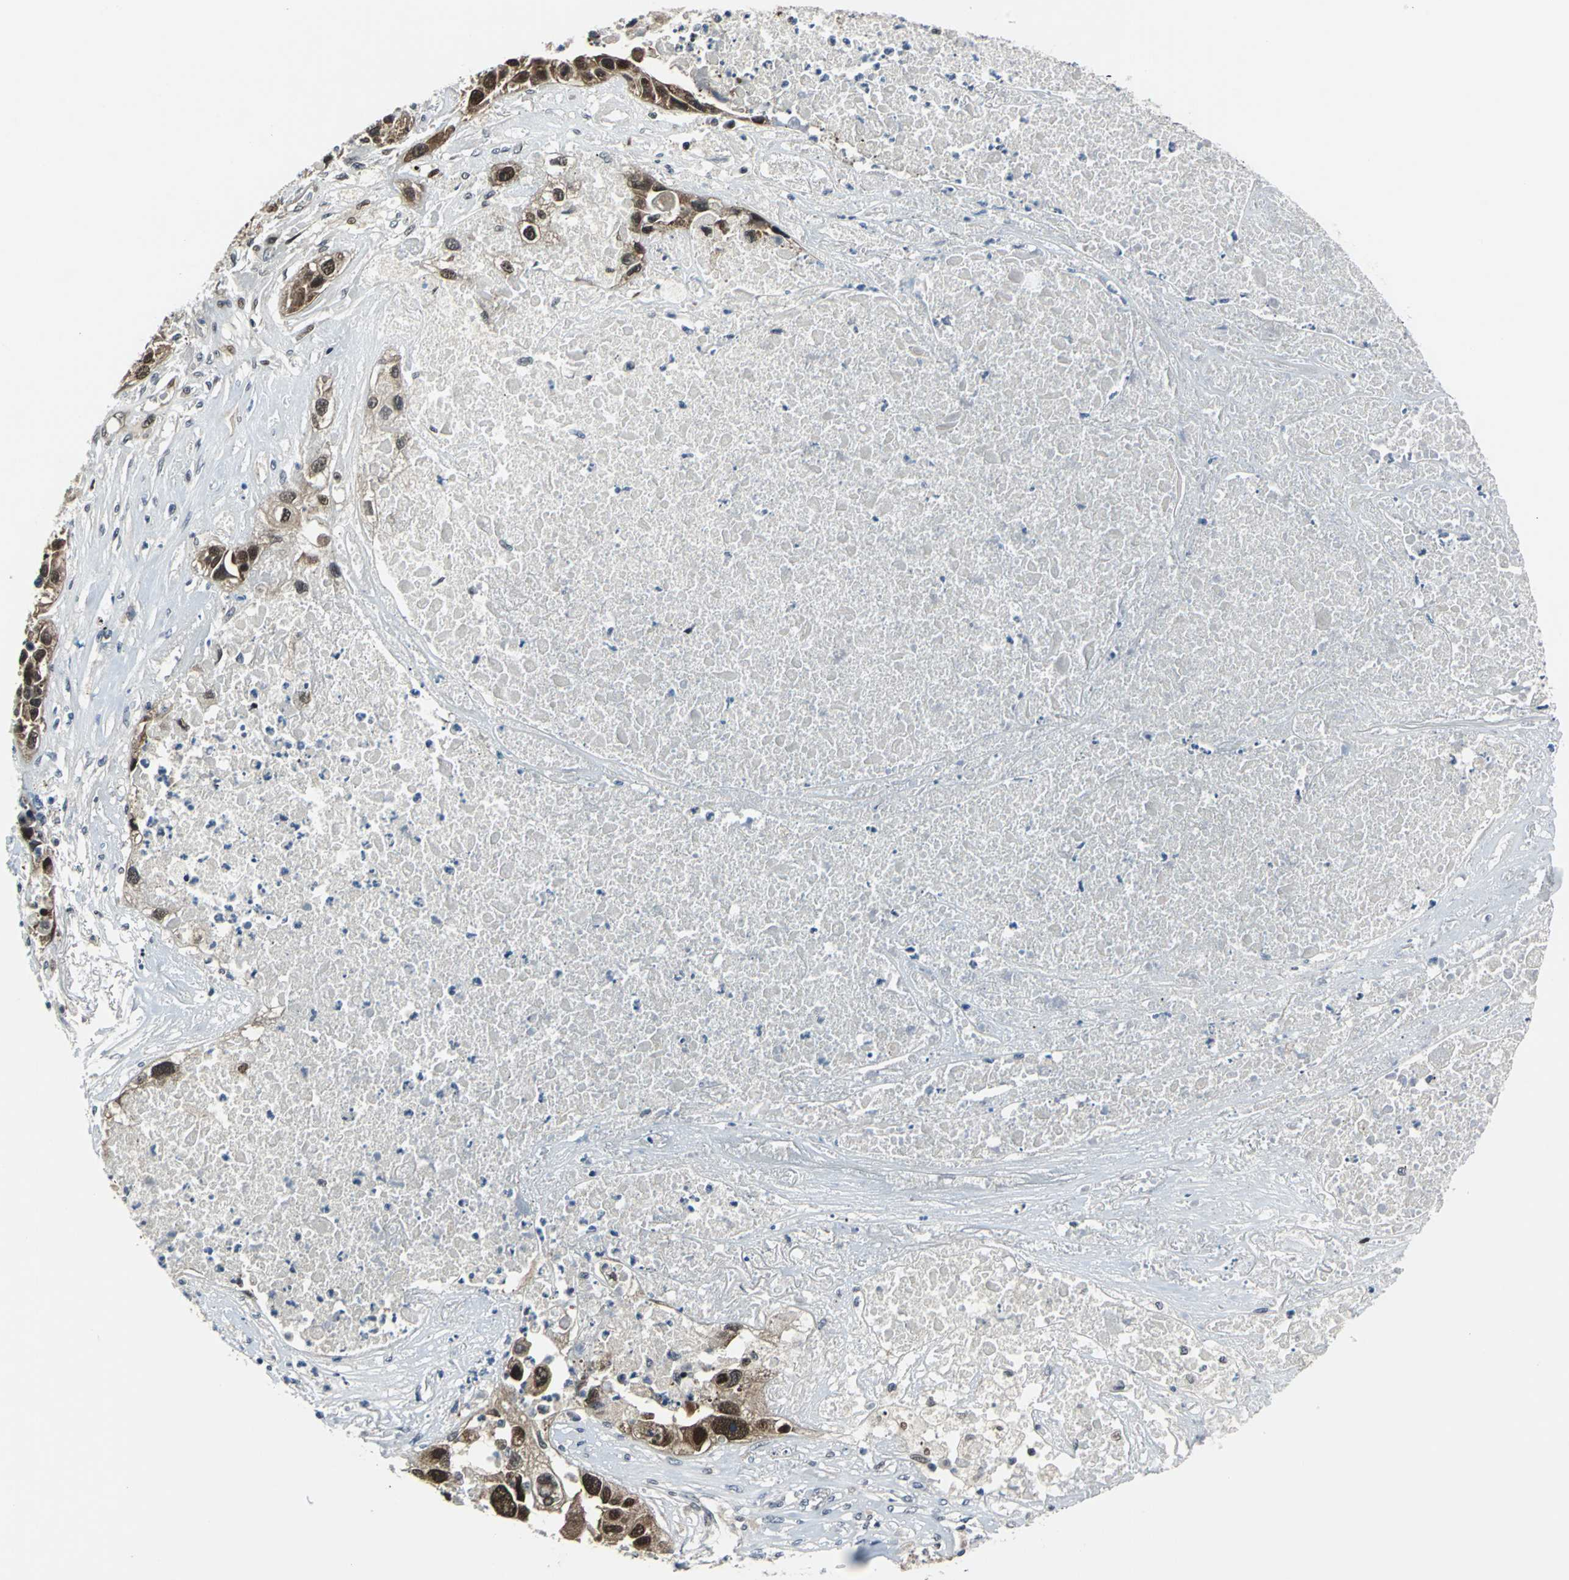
{"staining": {"intensity": "strong", "quantity": ">75%", "location": "cytoplasmic/membranous,nuclear"}, "tissue": "lung cancer", "cell_type": "Tumor cells", "image_type": "cancer", "snomed": [{"axis": "morphology", "description": "Squamous cell carcinoma, NOS"}, {"axis": "topography", "description": "Lung"}], "caption": "A brown stain highlights strong cytoplasmic/membranous and nuclear expression of a protein in lung cancer tumor cells.", "gene": "POLR3K", "patient": {"sex": "male", "age": 71}}